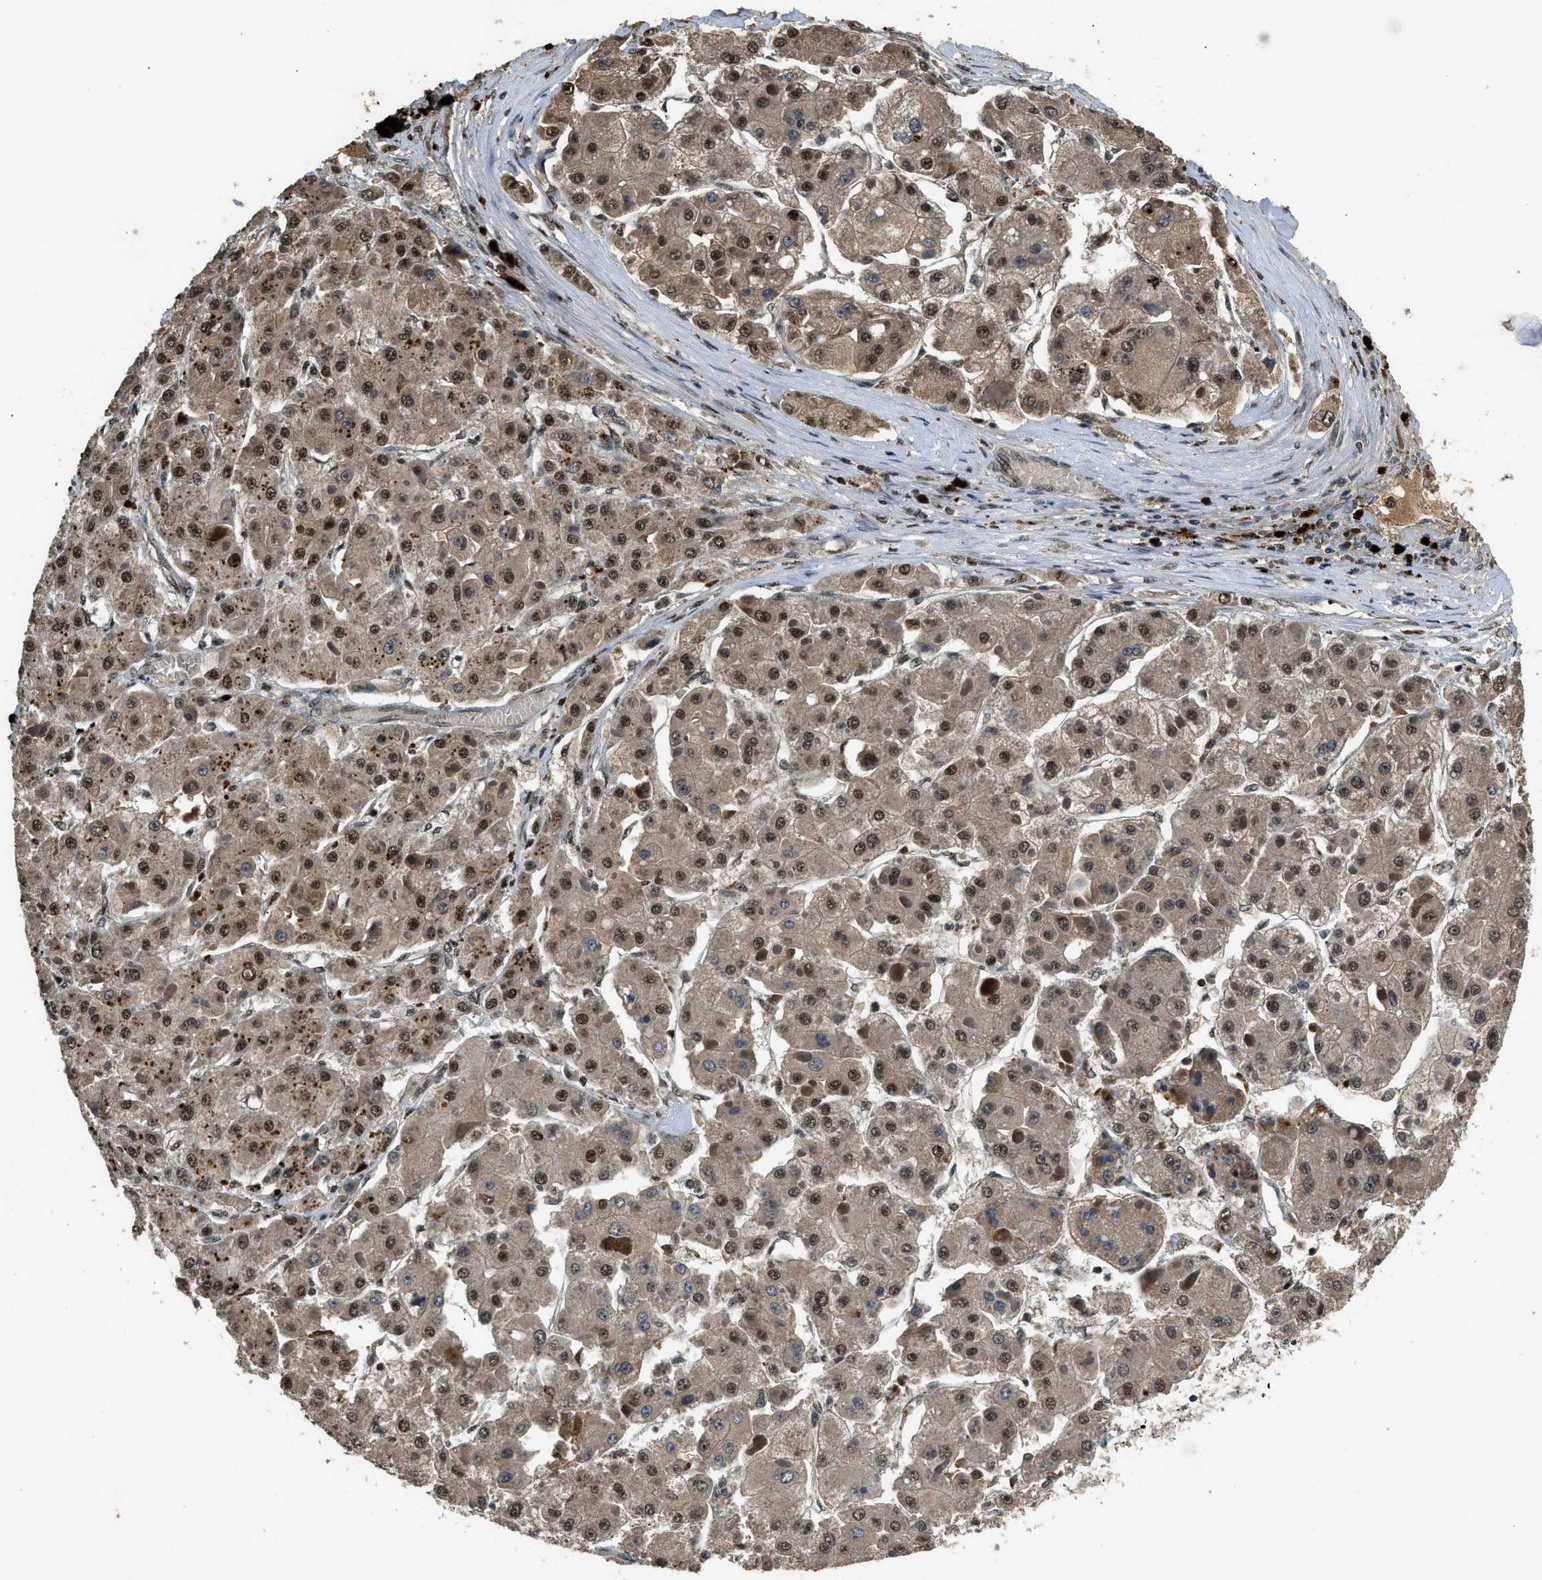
{"staining": {"intensity": "moderate", "quantity": ">75%", "location": "cytoplasmic/membranous,nuclear"}, "tissue": "liver cancer", "cell_type": "Tumor cells", "image_type": "cancer", "snomed": [{"axis": "morphology", "description": "Carcinoma, Hepatocellular, NOS"}, {"axis": "topography", "description": "Liver"}], "caption": "Hepatocellular carcinoma (liver) was stained to show a protein in brown. There is medium levels of moderate cytoplasmic/membranous and nuclear positivity in approximately >75% of tumor cells. (brown staining indicates protein expression, while blue staining denotes nuclei).", "gene": "SLC15A4", "patient": {"sex": "female", "age": 73}}